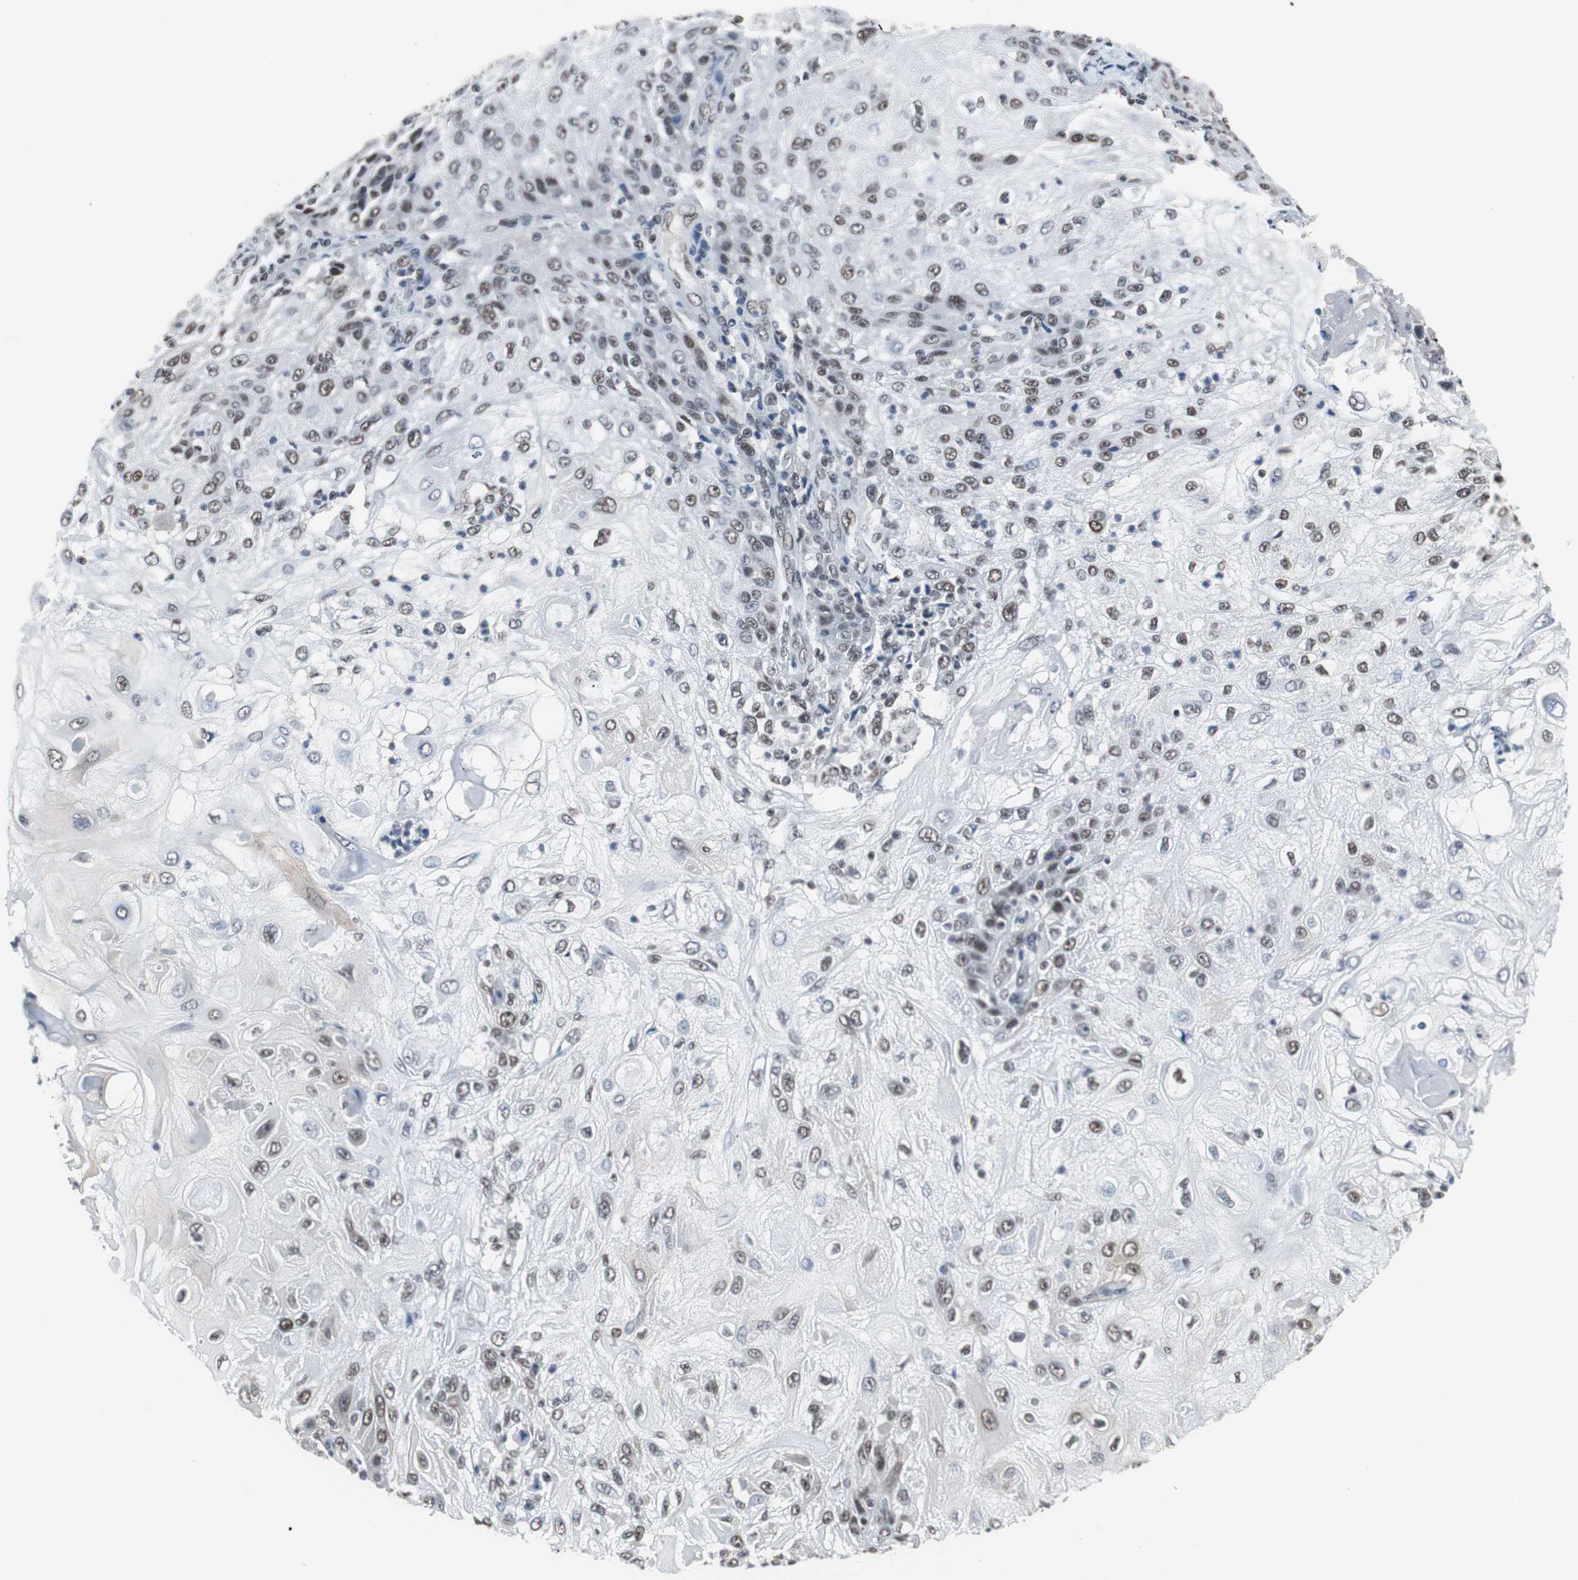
{"staining": {"intensity": "moderate", "quantity": "25%-75%", "location": "cytoplasmic/membranous"}, "tissue": "skin cancer", "cell_type": "Tumor cells", "image_type": "cancer", "snomed": [{"axis": "morphology", "description": "Normal tissue, NOS"}, {"axis": "morphology", "description": "Squamous cell carcinoma, NOS"}, {"axis": "topography", "description": "Skin"}], "caption": "Immunohistochemistry (IHC) image of neoplastic tissue: skin cancer stained using IHC demonstrates medium levels of moderate protein expression localized specifically in the cytoplasmic/membranous of tumor cells, appearing as a cytoplasmic/membranous brown color.", "gene": "TAF7", "patient": {"sex": "female", "age": 83}}